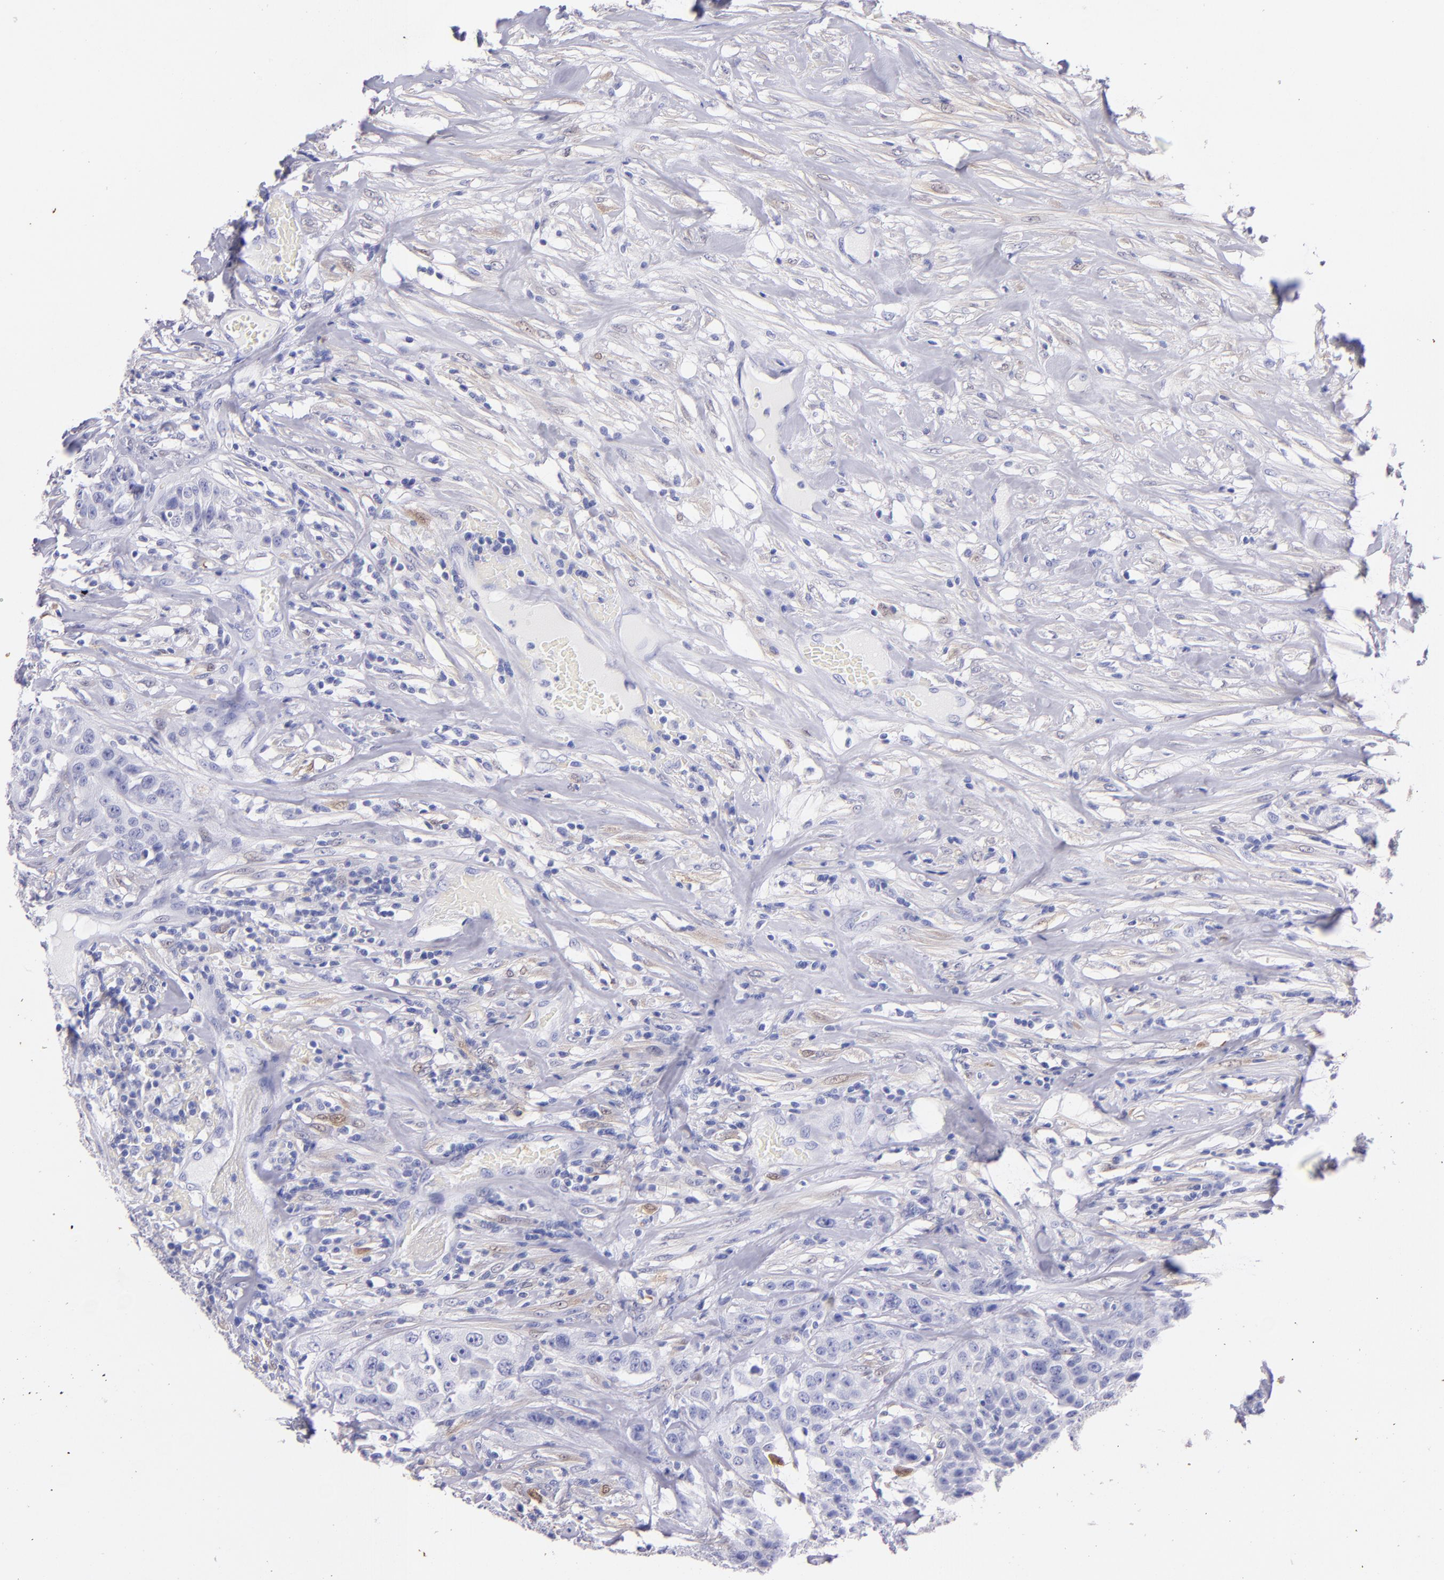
{"staining": {"intensity": "negative", "quantity": "none", "location": "none"}, "tissue": "urothelial cancer", "cell_type": "Tumor cells", "image_type": "cancer", "snomed": [{"axis": "morphology", "description": "Urothelial carcinoma, High grade"}, {"axis": "topography", "description": "Urinary bladder"}], "caption": "Tumor cells show no significant protein positivity in high-grade urothelial carcinoma. The staining is performed using DAB brown chromogen with nuclei counter-stained in using hematoxylin.", "gene": "UCHL1", "patient": {"sex": "male", "age": 74}}